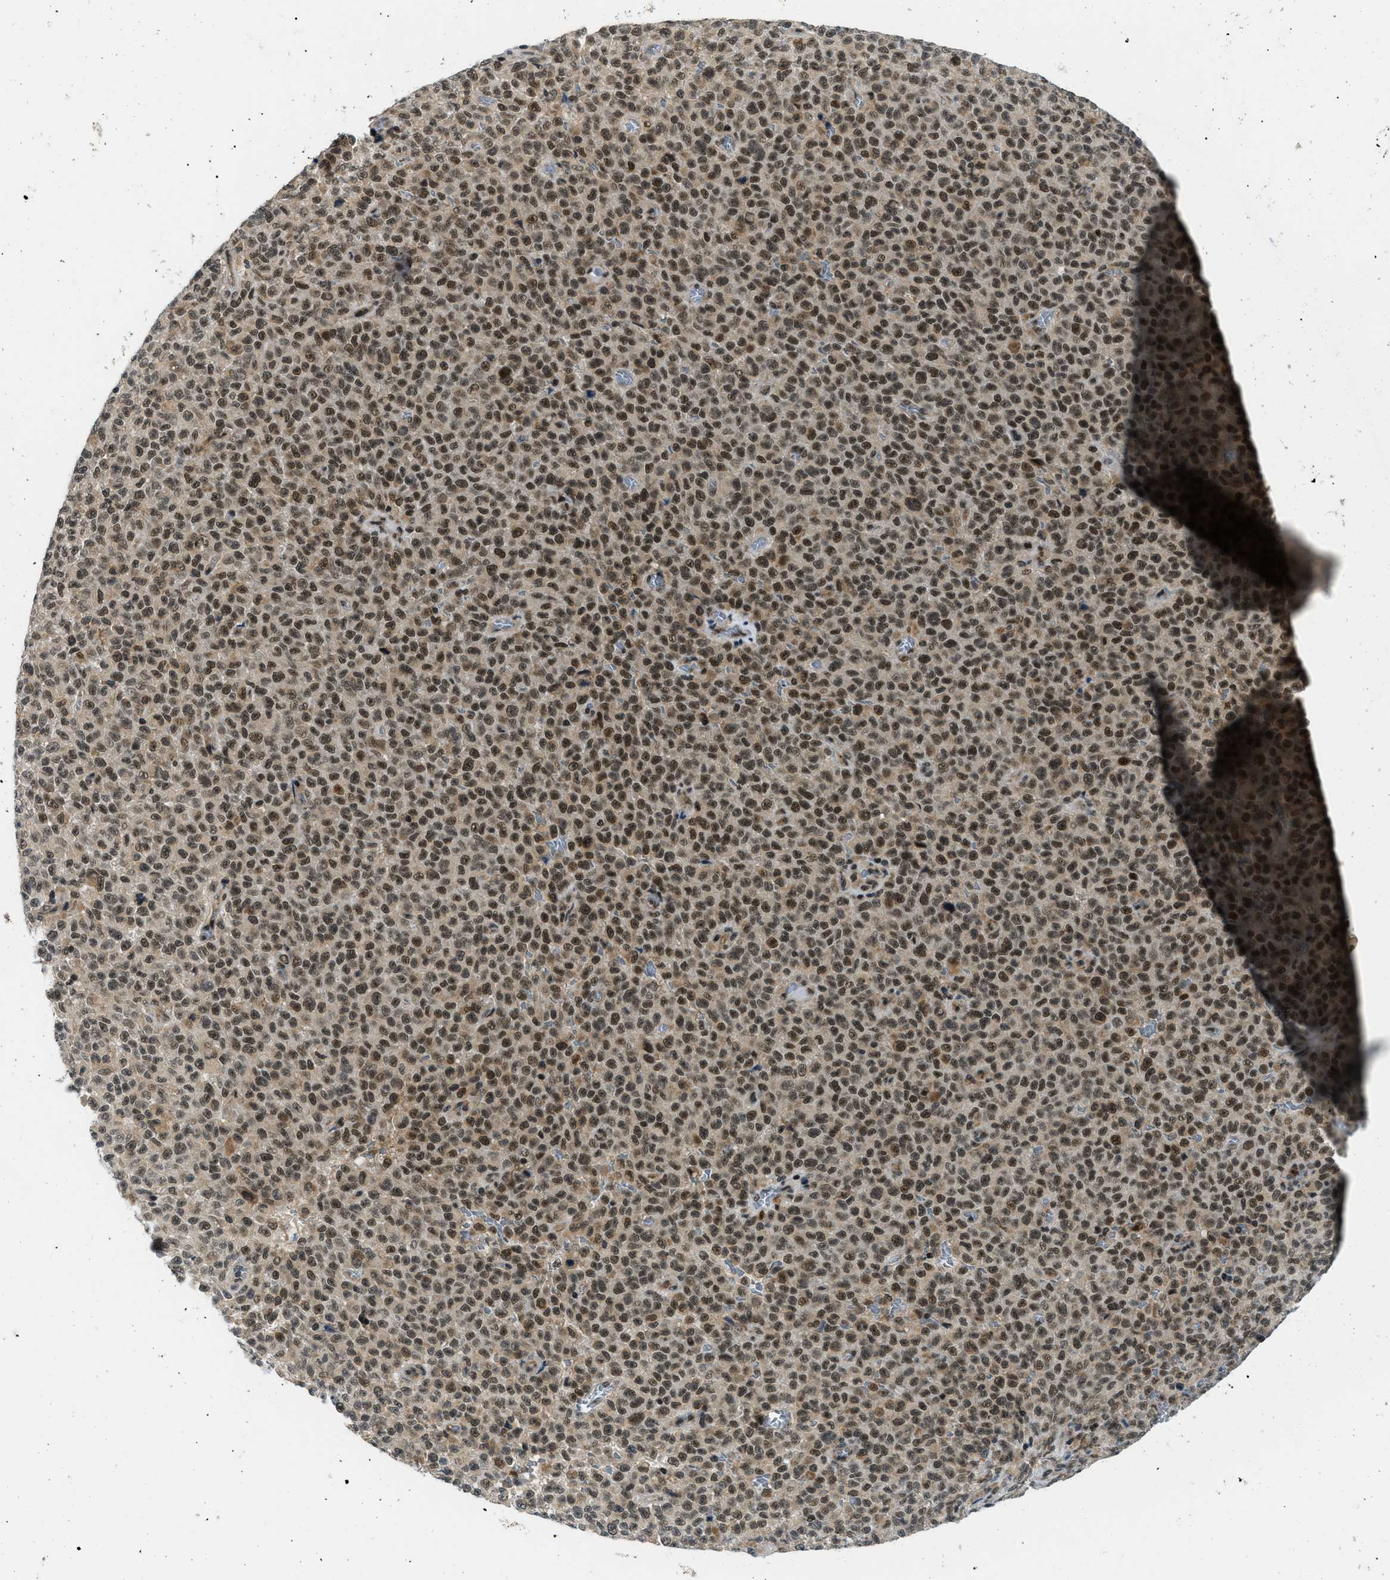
{"staining": {"intensity": "moderate", "quantity": ">75%", "location": "cytoplasmic/membranous,nuclear"}, "tissue": "melanoma", "cell_type": "Tumor cells", "image_type": "cancer", "snomed": [{"axis": "morphology", "description": "Malignant melanoma, NOS"}, {"axis": "topography", "description": "Skin"}], "caption": "This is a histology image of immunohistochemistry (IHC) staining of melanoma, which shows moderate expression in the cytoplasmic/membranous and nuclear of tumor cells.", "gene": "RBM15", "patient": {"sex": "female", "age": 82}}